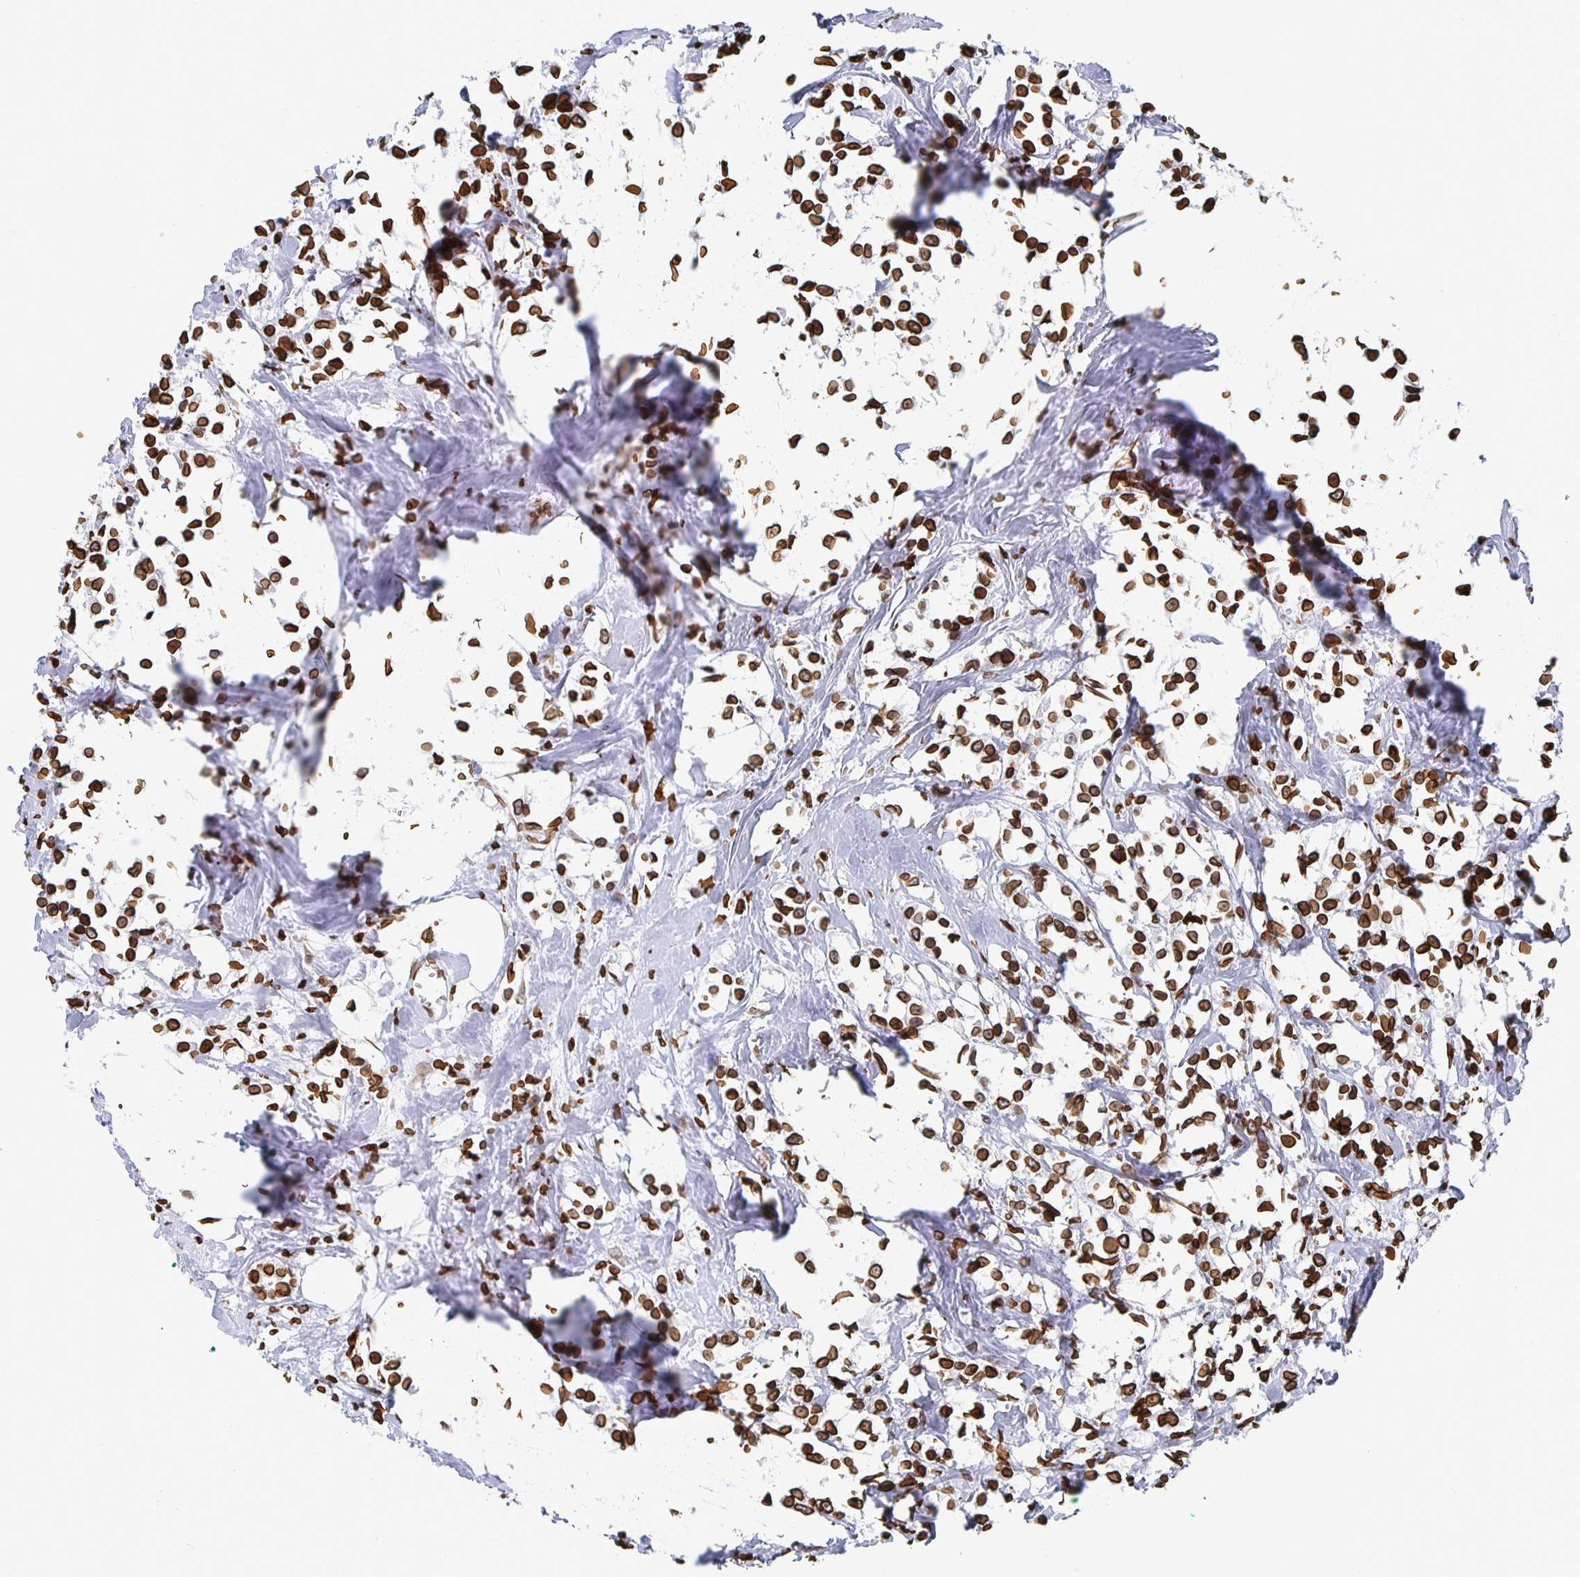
{"staining": {"intensity": "moderate", "quantity": ">75%", "location": "cytoplasmic/membranous,nuclear"}, "tissue": "breast cancer", "cell_type": "Tumor cells", "image_type": "cancer", "snomed": [{"axis": "morphology", "description": "Duct carcinoma"}, {"axis": "topography", "description": "Breast"}], "caption": "Immunohistochemistry of breast cancer reveals medium levels of moderate cytoplasmic/membranous and nuclear positivity in about >75% of tumor cells.", "gene": "LMNB1", "patient": {"sex": "female", "age": 80}}